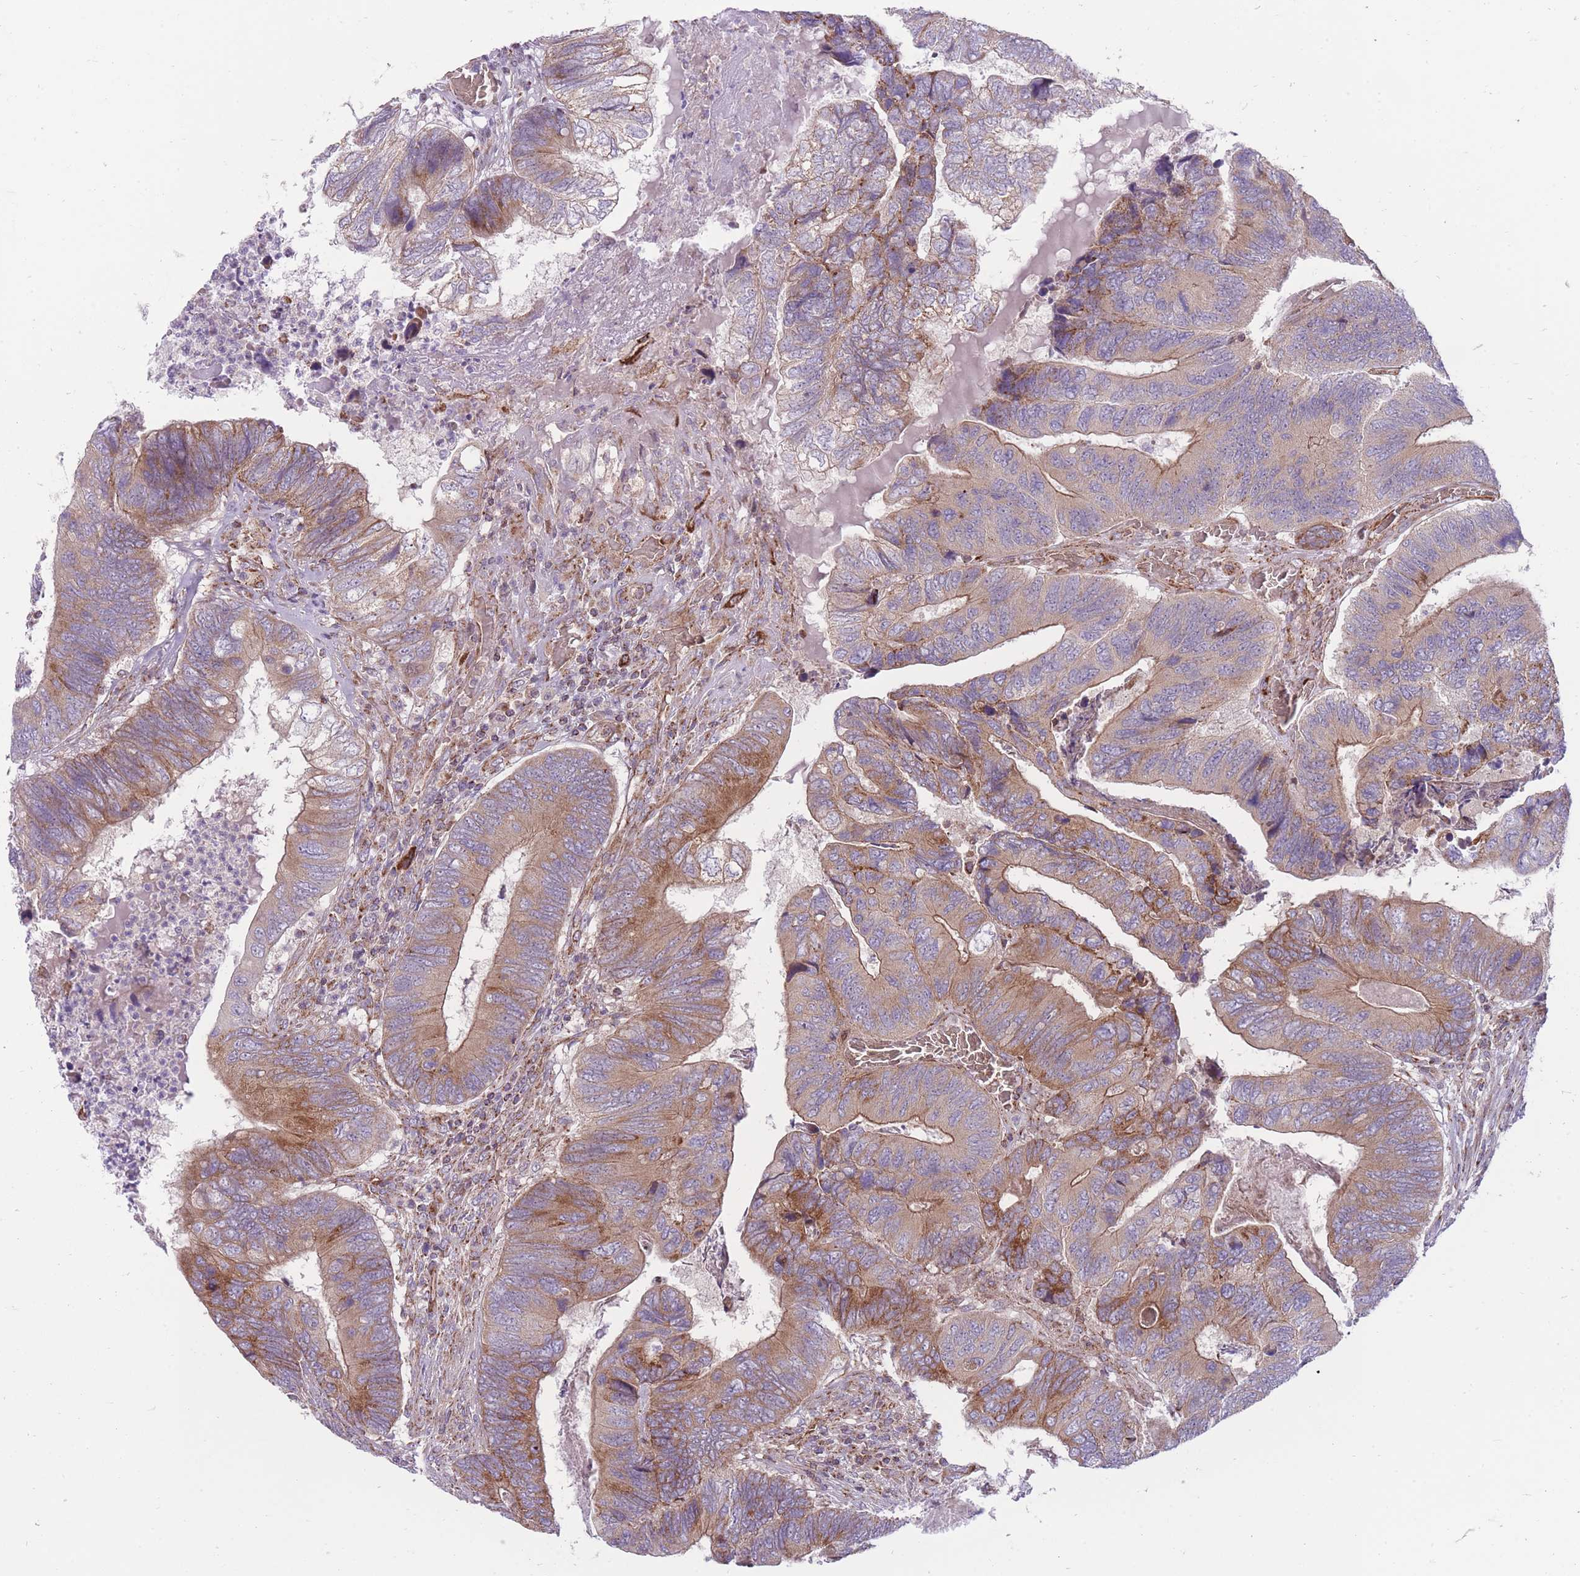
{"staining": {"intensity": "moderate", "quantity": ">75%", "location": "cytoplasmic/membranous"}, "tissue": "colorectal cancer", "cell_type": "Tumor cells", "image_type": "cancer", "snomed": [{"axis": "morphology", "description": "Adenocarcinoma, NOS"}, {"axis": "topography", "description": "Colon"}], "caption": "Colorectal cancer stained with DAB (3,3'-diaminobenzidine) immunohistochemistry exhibits medium levels of moderate cytoplasmic/membranous staining in about >75% of tumor cells.", "gene": "ANKRD10", "patient": {"sex": "female", "age": 67}}